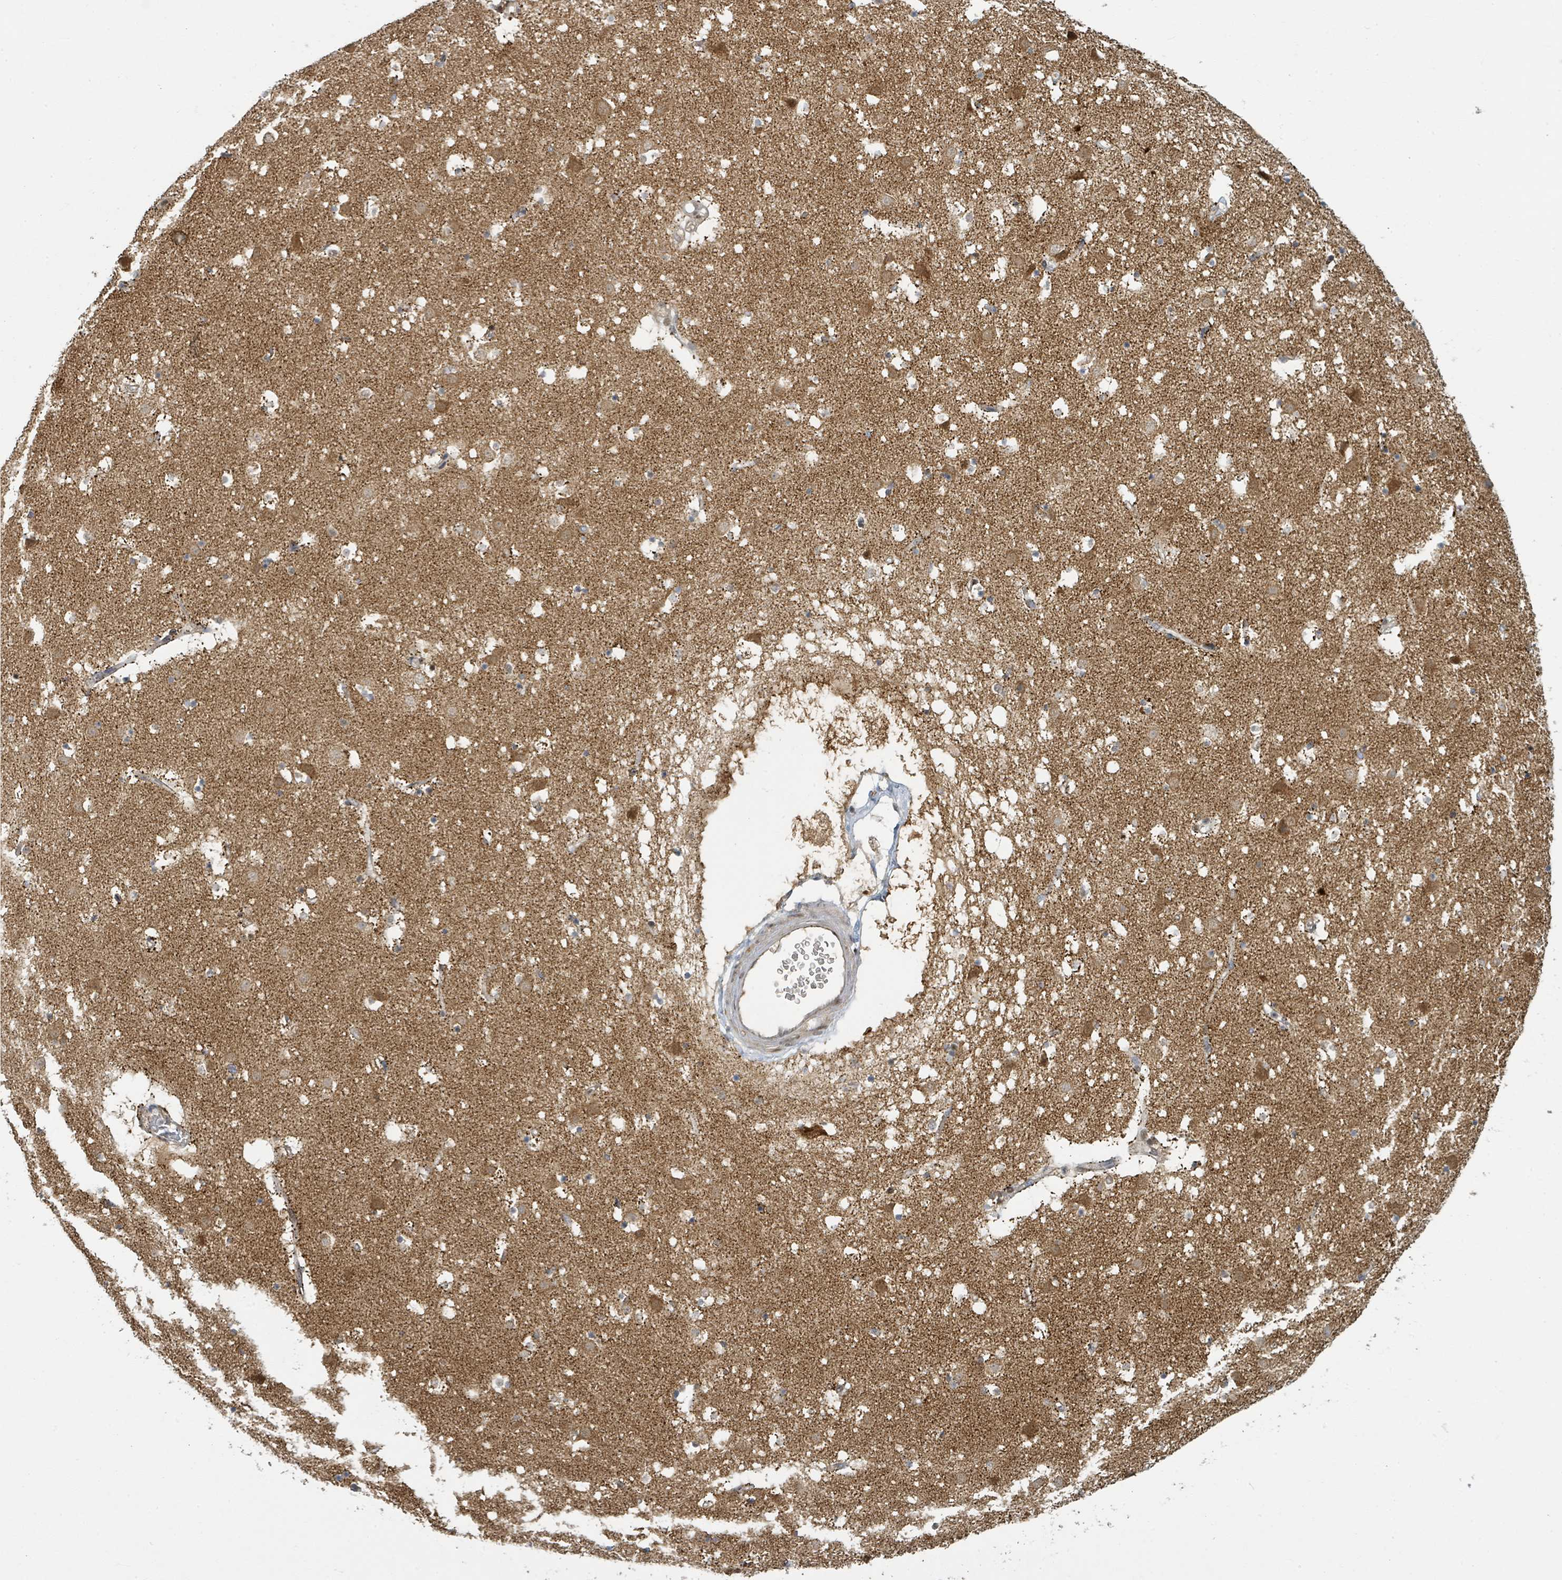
{"staining": {"intensity": "moderate", "quantity": "25%-75%", "location": "nuclear"}, "tissue": "caudate", "cell_type": "Glial cells", "image_type": "normal", "snomed": [{"axis": "morphology", "description": "Normal tissue, NOS"}, {"axis": "topography", "description": "Lateral ventricle wall"}], "caption": "Human caudate stained with a protein marker exhibits moderate staining in glial cells.", "gene": "PSMB7", "patient": {"sex": "male", "age": 58}}